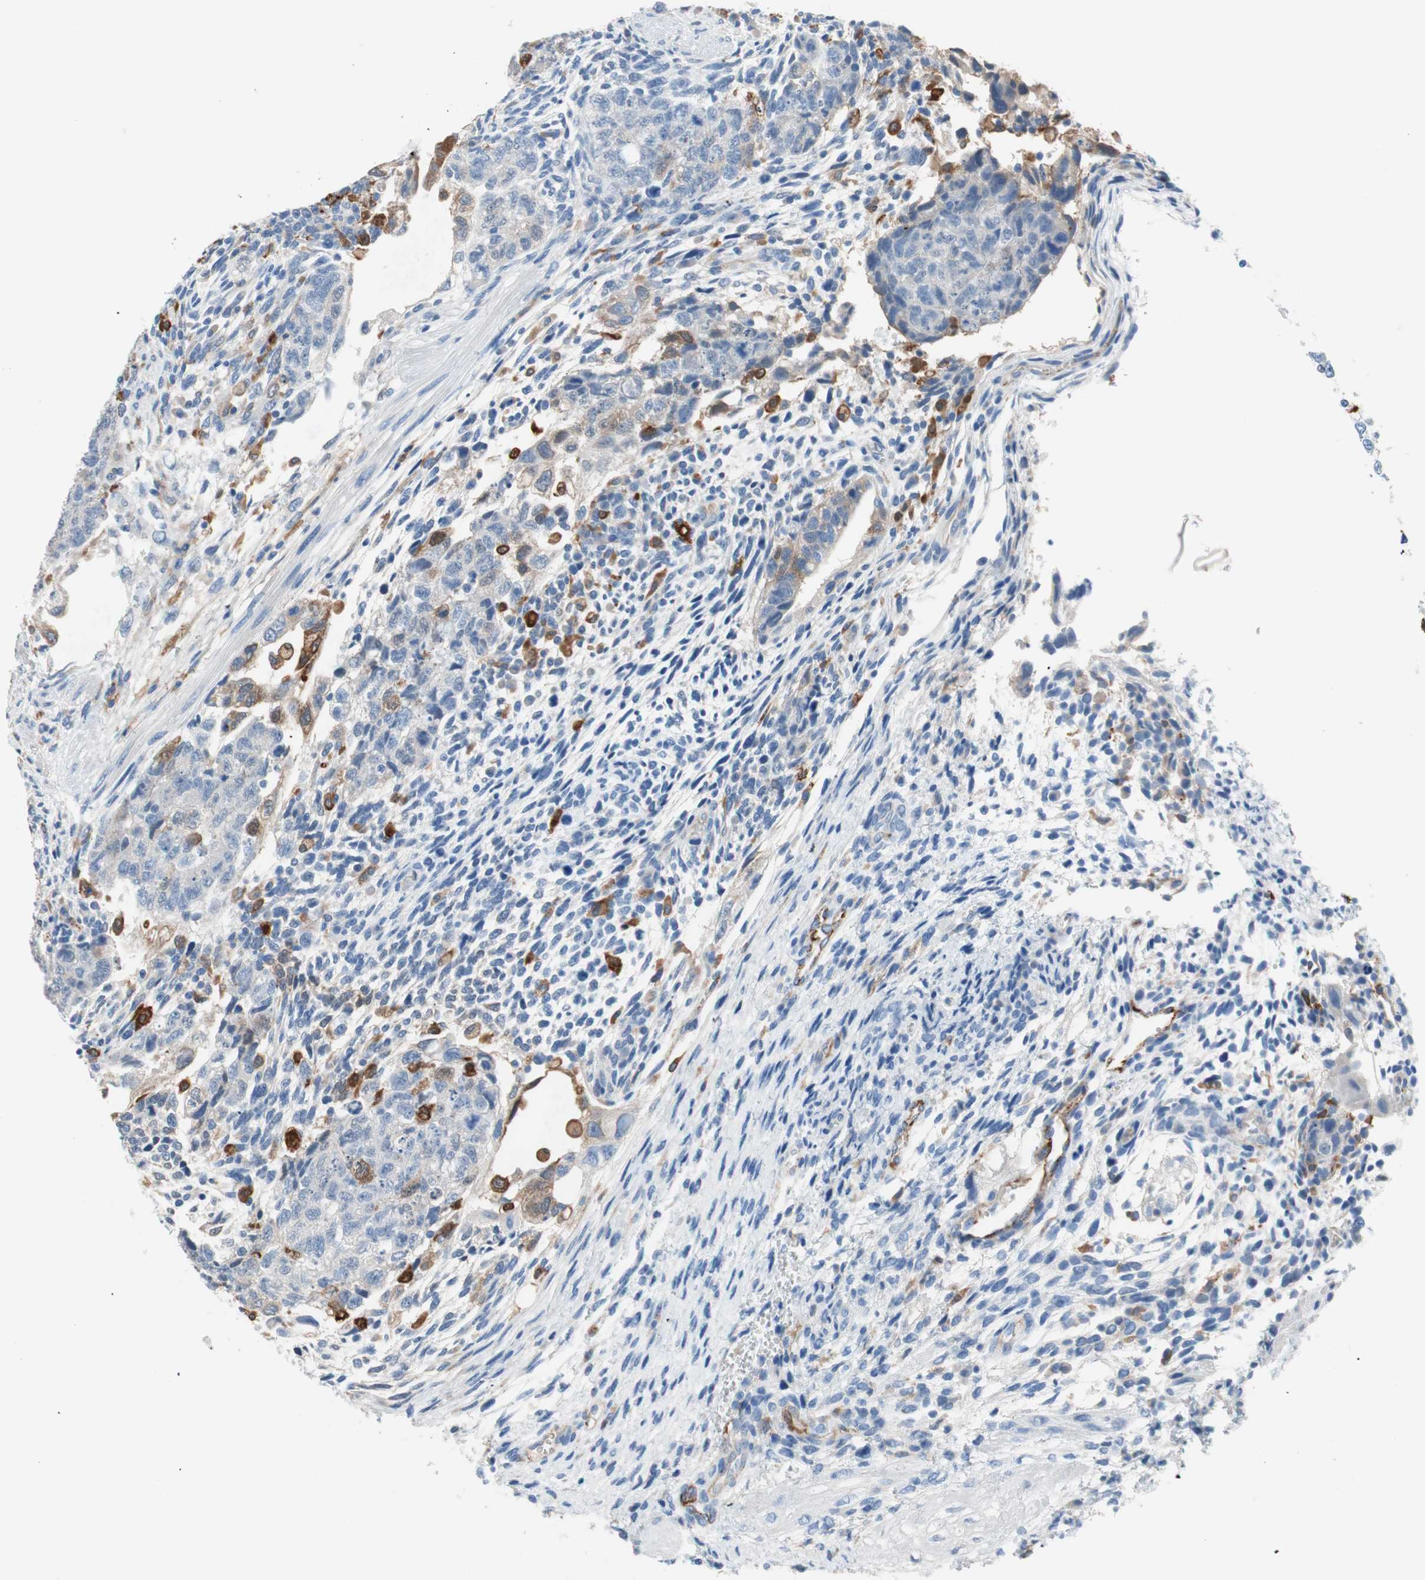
{"staining": {"intensity": "negative", "quantity": "none", "location": "none"}, "tissue": "testis cancer", "cell_type": "Tumor cells", "image_type": "cancer", "snomed": [{"axis": "morphology", "description": "Normal tissue, NOS"}, {"axis": "morphology", "description": "Carcinoma, Embryonal, NOS"}, {"axis": "topography", "description": "Testis"}], "caption": "A high-resolution histopathology image shows IHC staining of testis cancer (embryonal carcinoma), which displays no significant positivity in tumor cells.", "gene": "GLUL", "patient": {"sex": "male", "age": 36}}